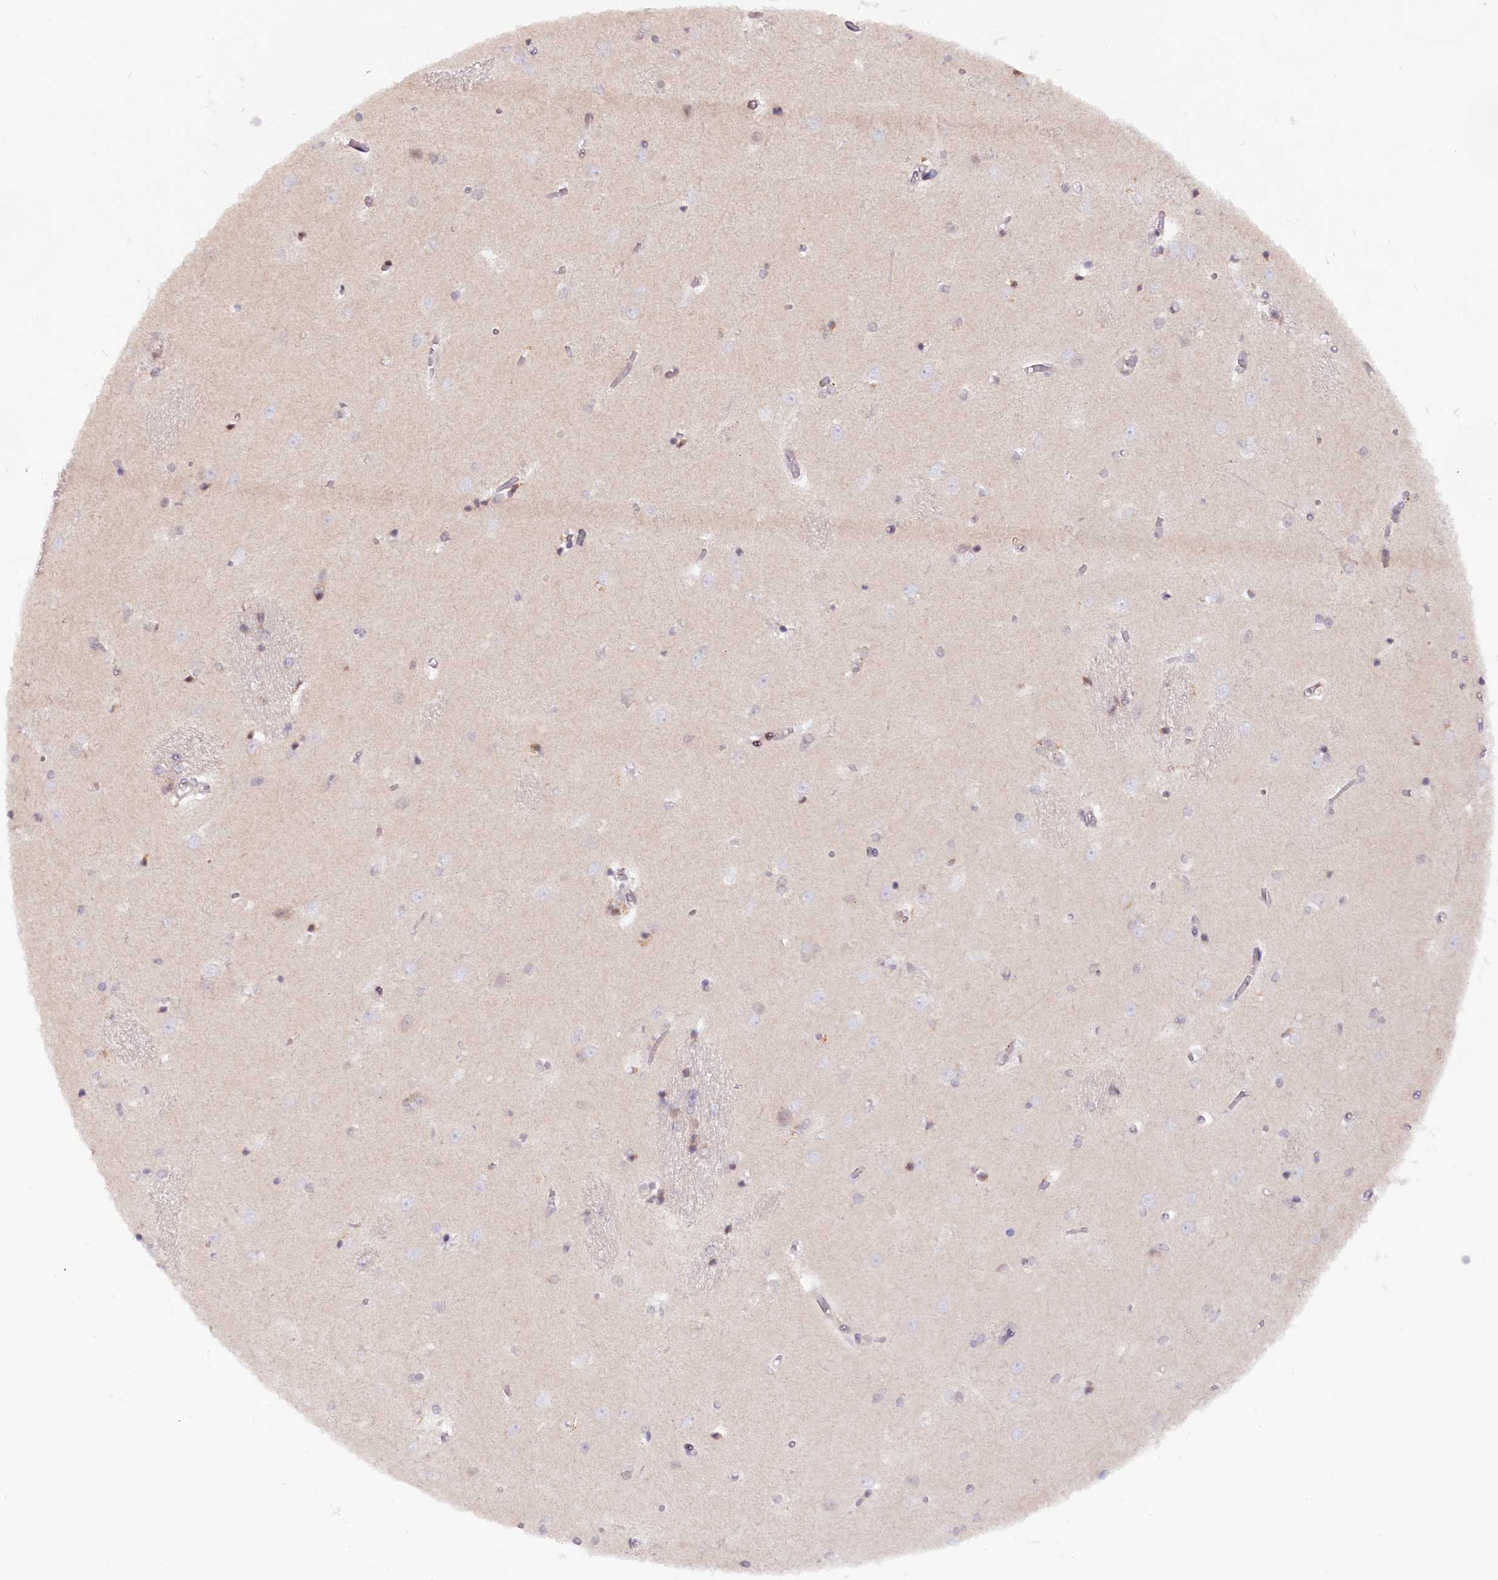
{"staining": {"intensity": "weak", "quantity": "<25%", "location": "nuclear"}, "tissue": "caudate", "cell_type": "Glial cells", "image_type": "normal", "snomed": [{"axis": "morphology", "description": "Normal tissue, NOS"}, {"axis": "topography", "description": "Lateral ventricle wall"}], "caption": "High power microscopy histopathology image of an IHC micrograph of normal caudate, revealing no significant positivity in glial cells. The staining was performed using DAB (3,3'-diaminobenzidine) to visualize the protein expression in brown, while the nuclei were stained in blue with hematoxylin (Magnification: 20x).", "gene": "FCHO1", "patient": {"sex": "male", "age": 37}}